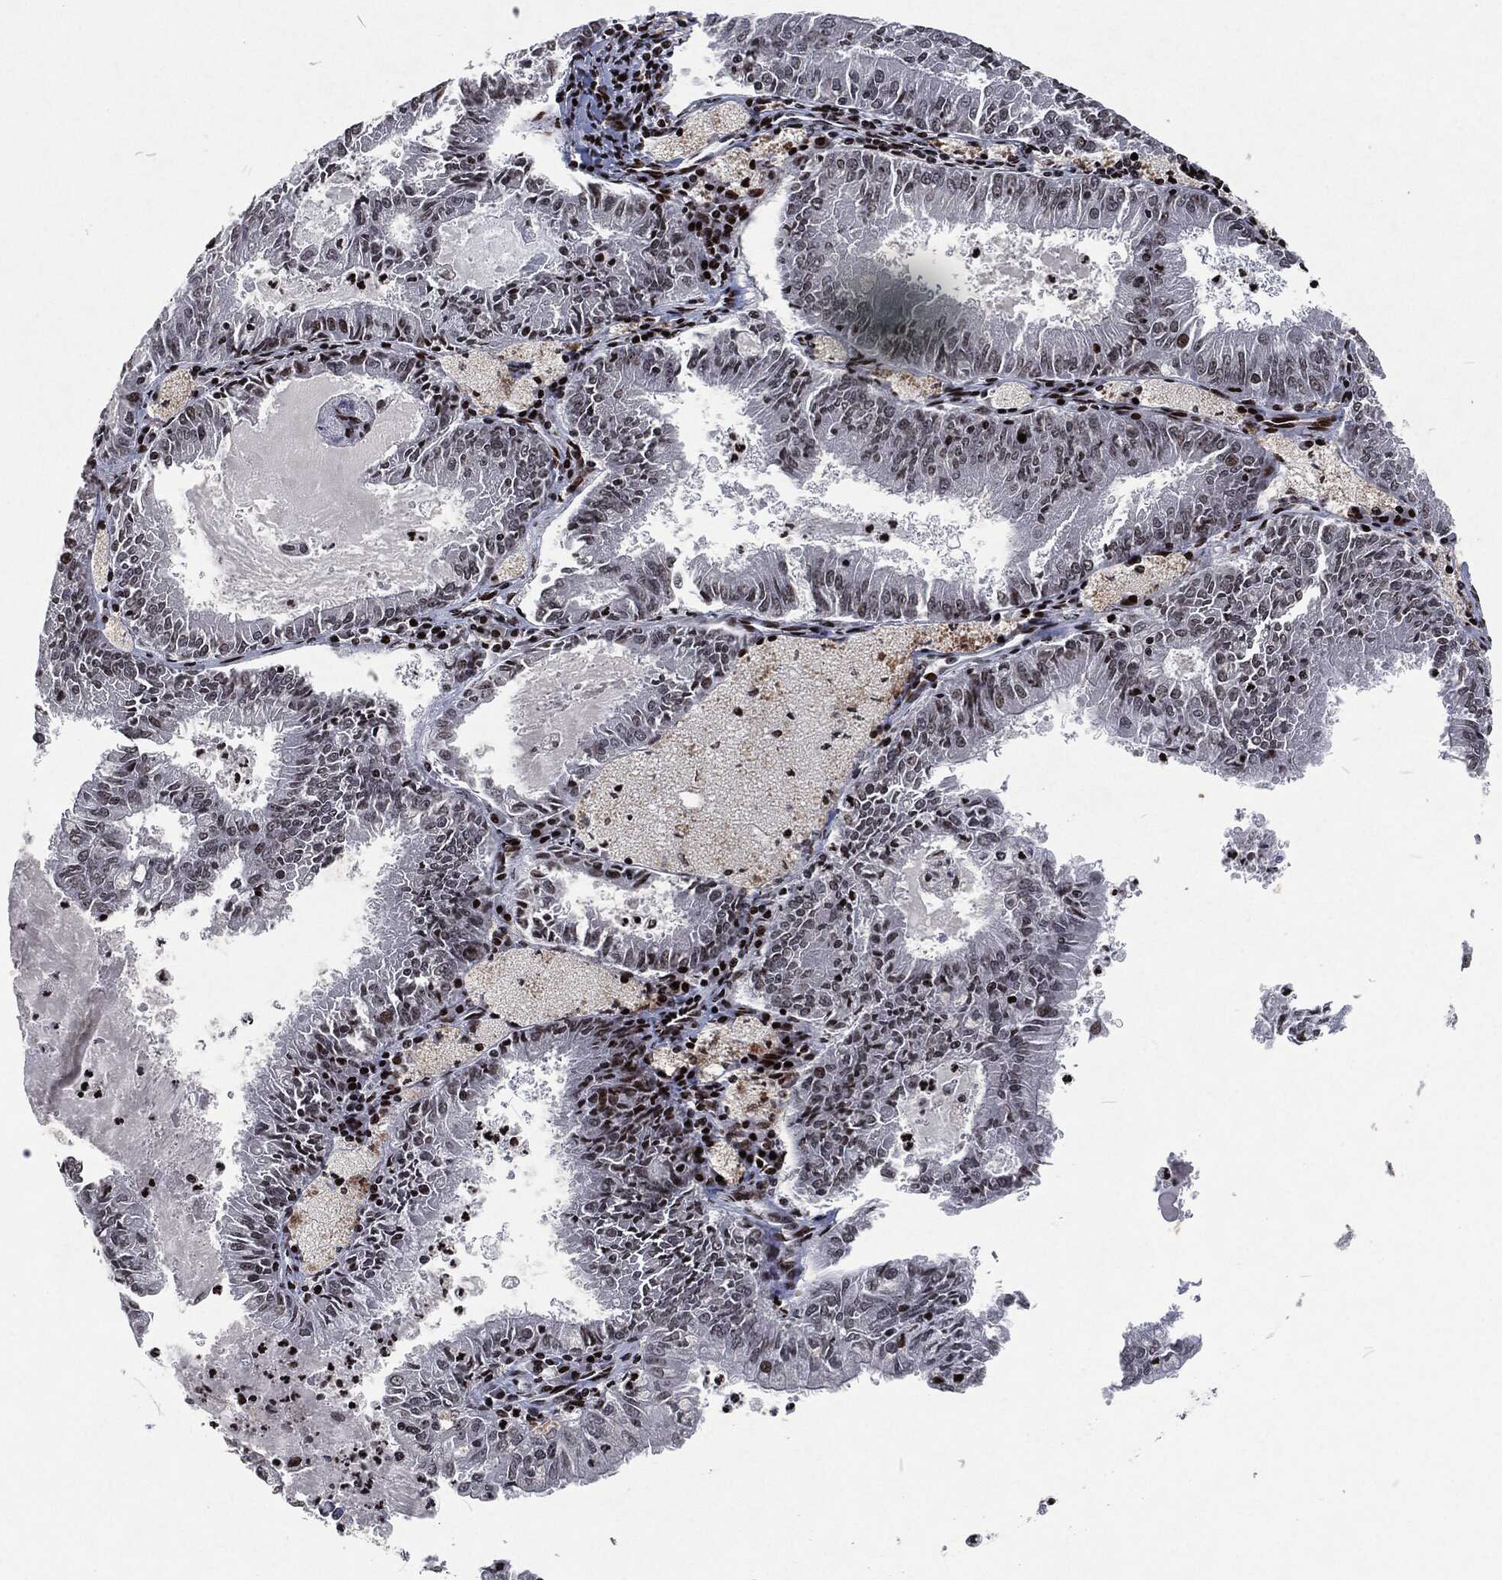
{"staining": {"intensity": "negative", "quantity": "none", "location": "none"}, "tissue": "endometrial cancer", "cell_type": "Tumor cells", "image_type": "cancer", "snomed": [{"axis": "morphology", "description": "Adenocarcinoma, NOS"}, {"axis": "topography", "description": "Endometrium"}], "caption": "Immunohistochemistry of human adenocarcinoma (endometrial) demonstrates no positivity in tumor cells.", "gene": "EGFR", "patient": {"sex": "female", "age": 57}}